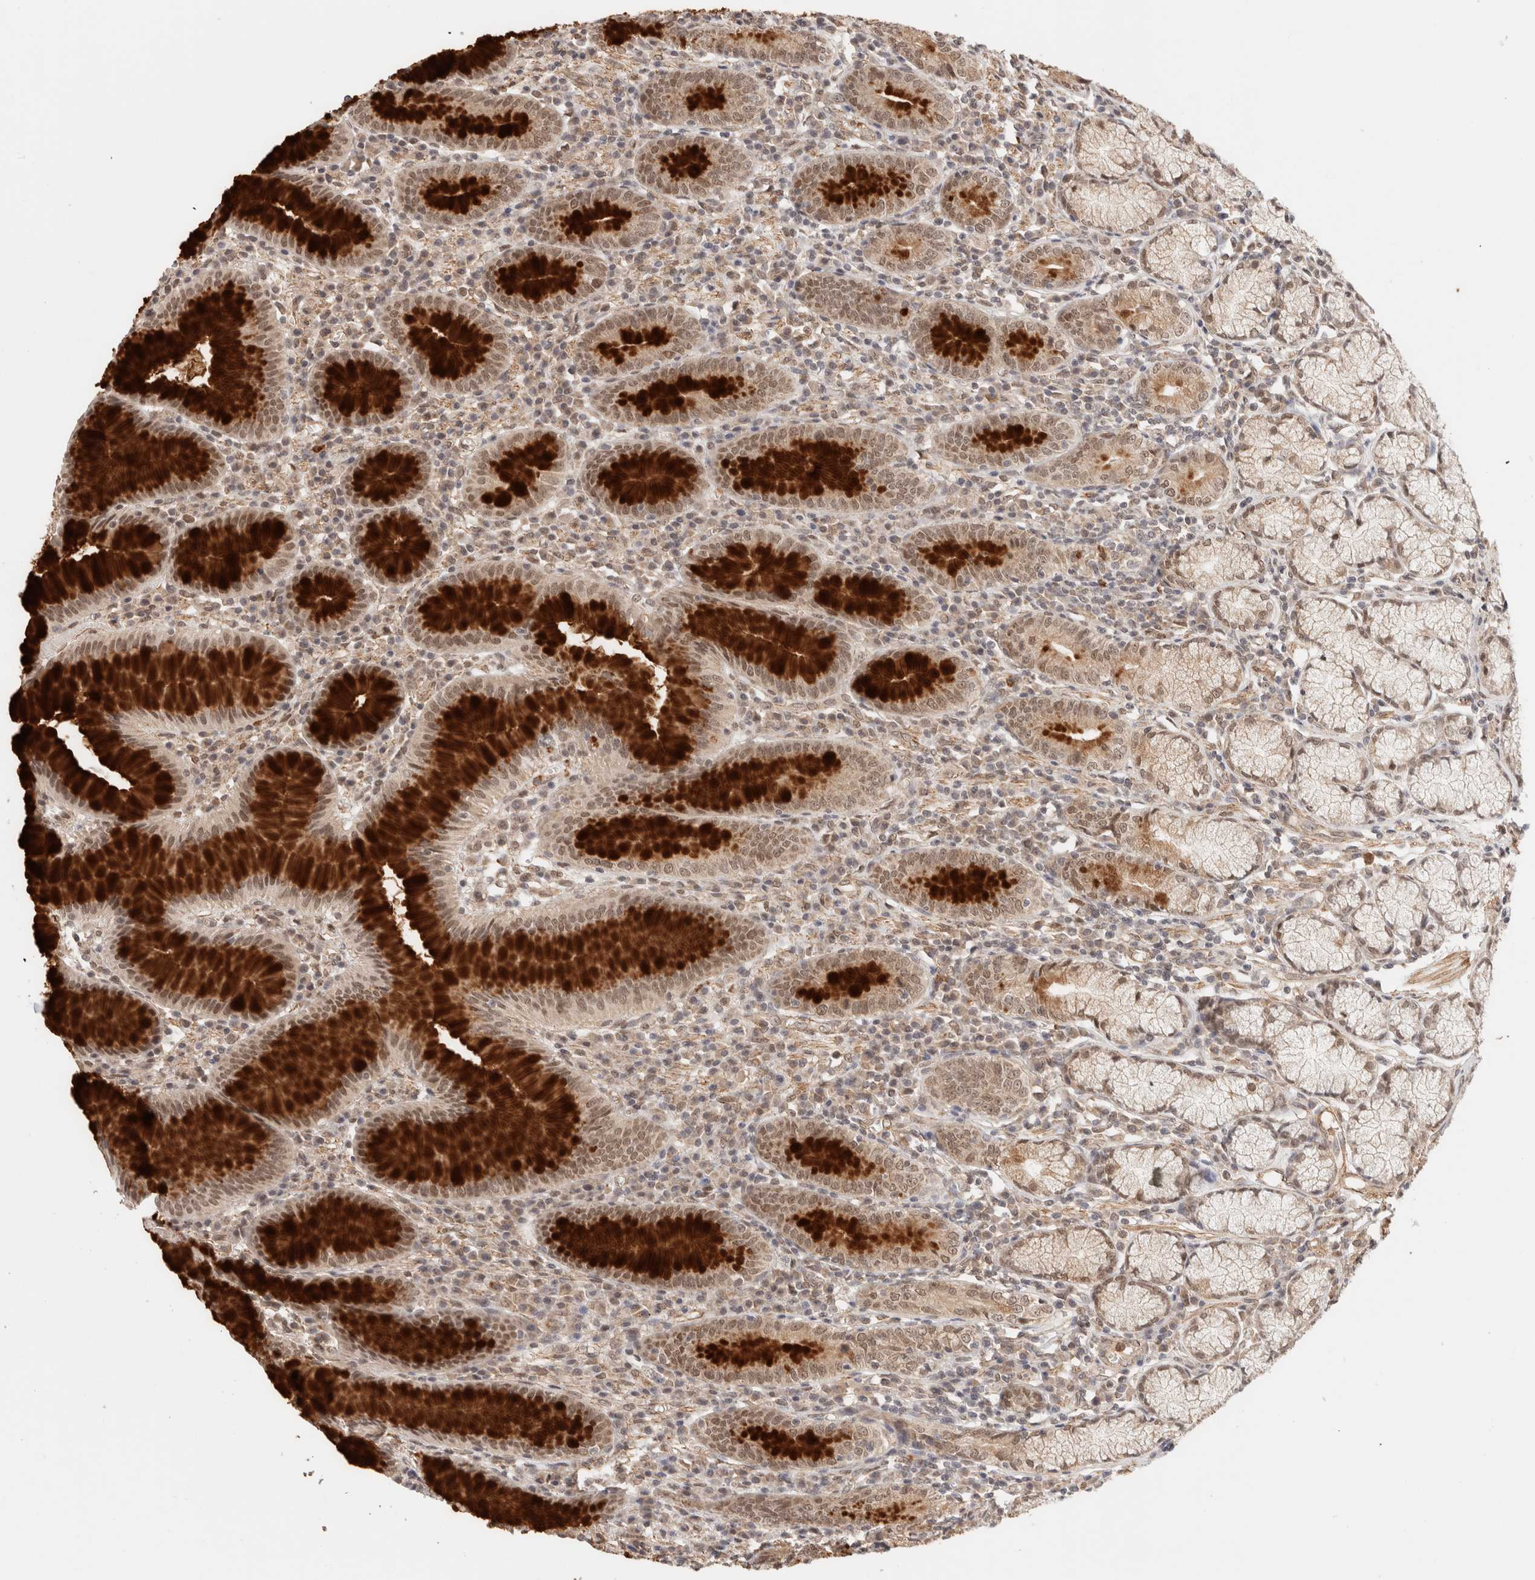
{"staining": {"intensity": "strong", "quantity": ">75%", "location": "cytoplasmic/membranous,nuclear"}, "tissue": "stomach", "cell_type": "Glandular cells", "image_type": "normal", "snomed": [{"axis": "morphology", "description": "Normal tissue, NOS"}, {"axis": "topography", "description": "Stomach"}], "caption": "The immunohistochemical stain shows strong cytoplasmic/membranous,nuclear expression in glandular cells of unremarkable stomach.", "gene": "BRPF3", "patient": {"sex": "male", "age": 55}}